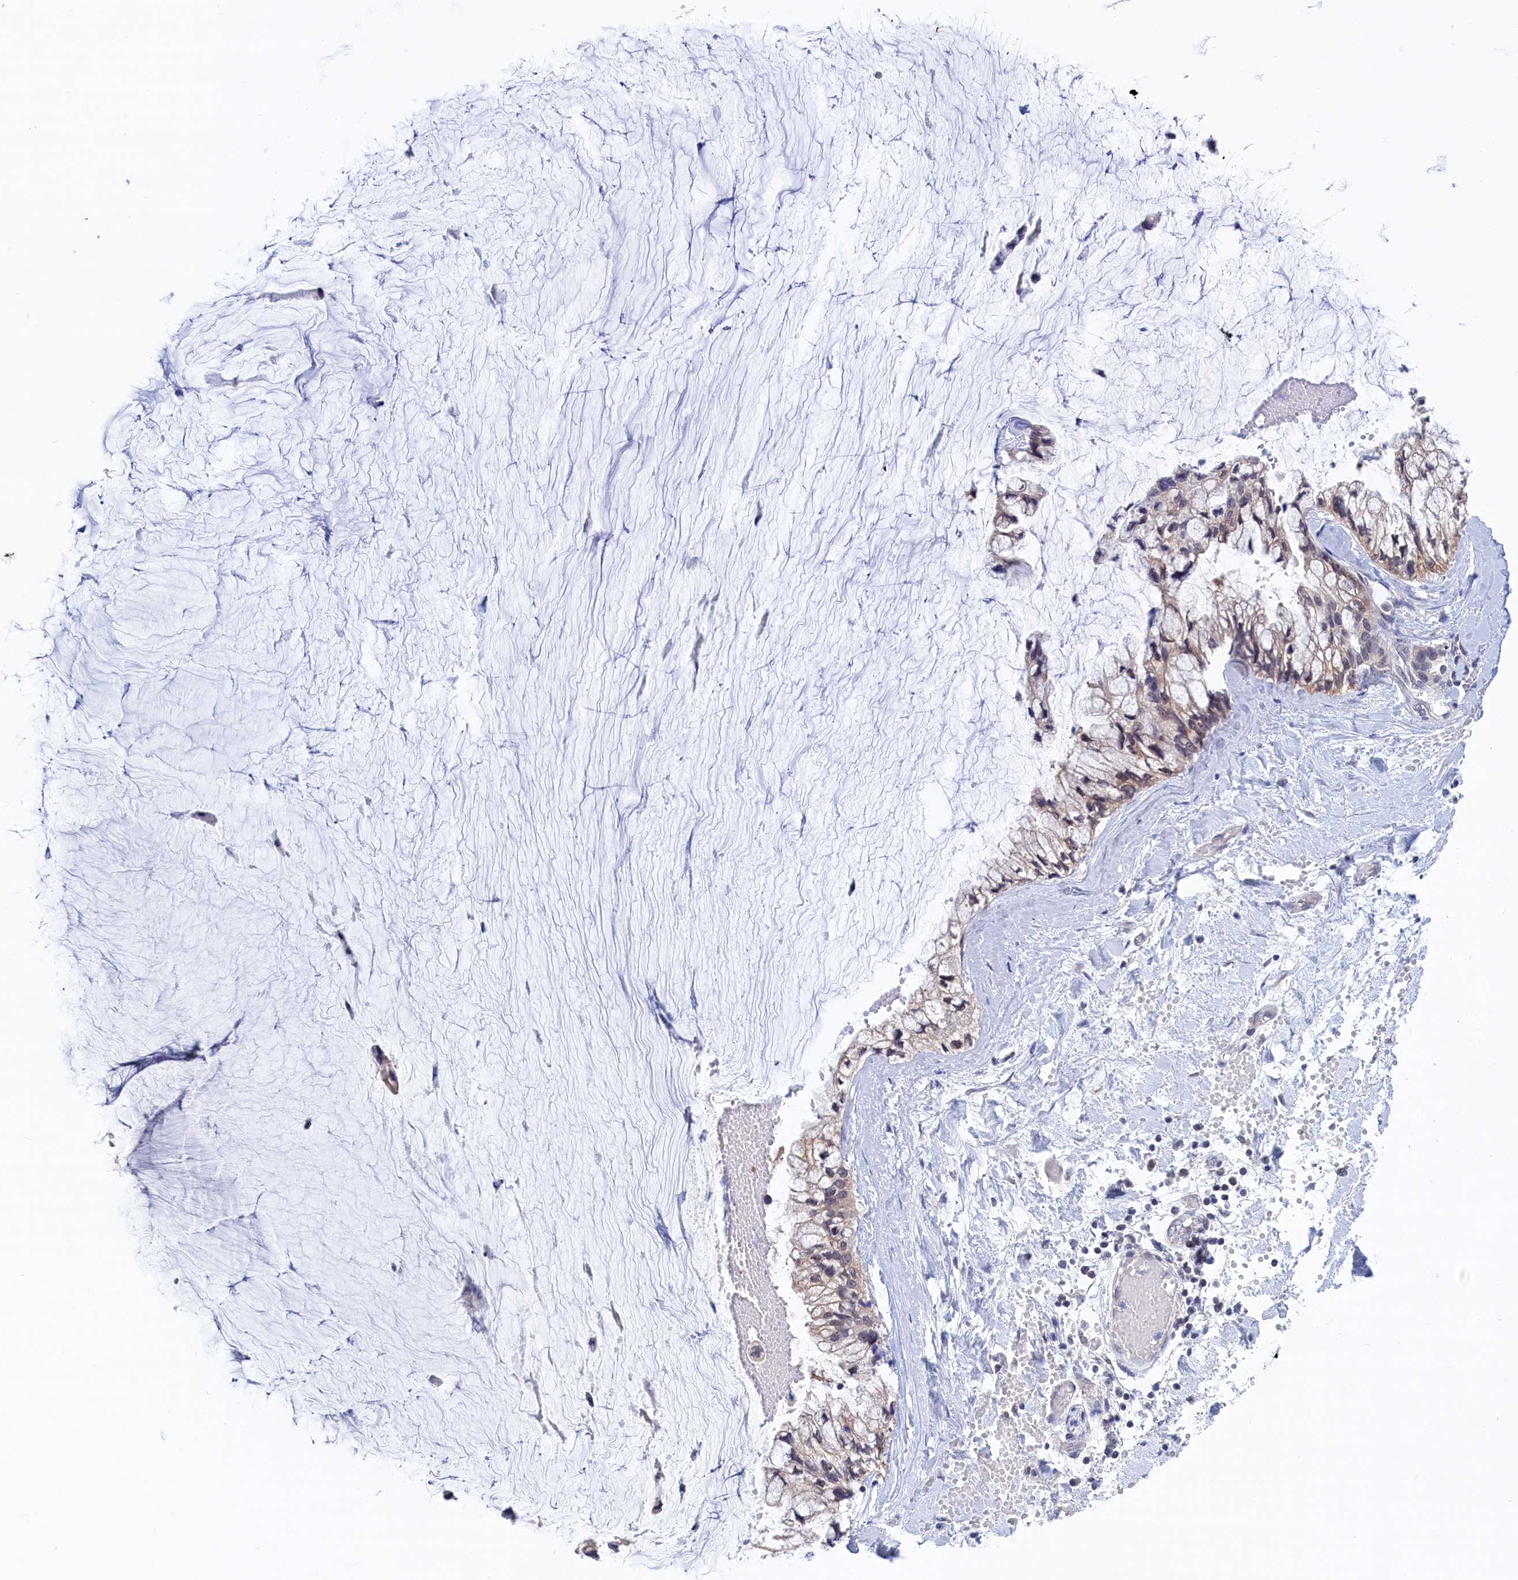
{"staining": {"intensity": "weak", "quantity": "<25%", "location": "cytoplasmic/membranous"}, "tissue": "ovarian cancer", "cell_type": "Tumor cells", "image_type": "cancer", "snomed": [{"axis": "morphology", "description": "Cystadenocarcinoma, mucinous, NOS"}, {"axis": "topography", "description": "Ovary"}], "caption": "This histopathology image is of ovarian mucinous cystadenocarcinoma stained with immunohistochemistry (IHC) to label a protein in brown with the nuclei are counter-stained blue. There is no staining in tumor cells.", "gene": "PGP", "patient": {"sex": "female", "age": 39}}